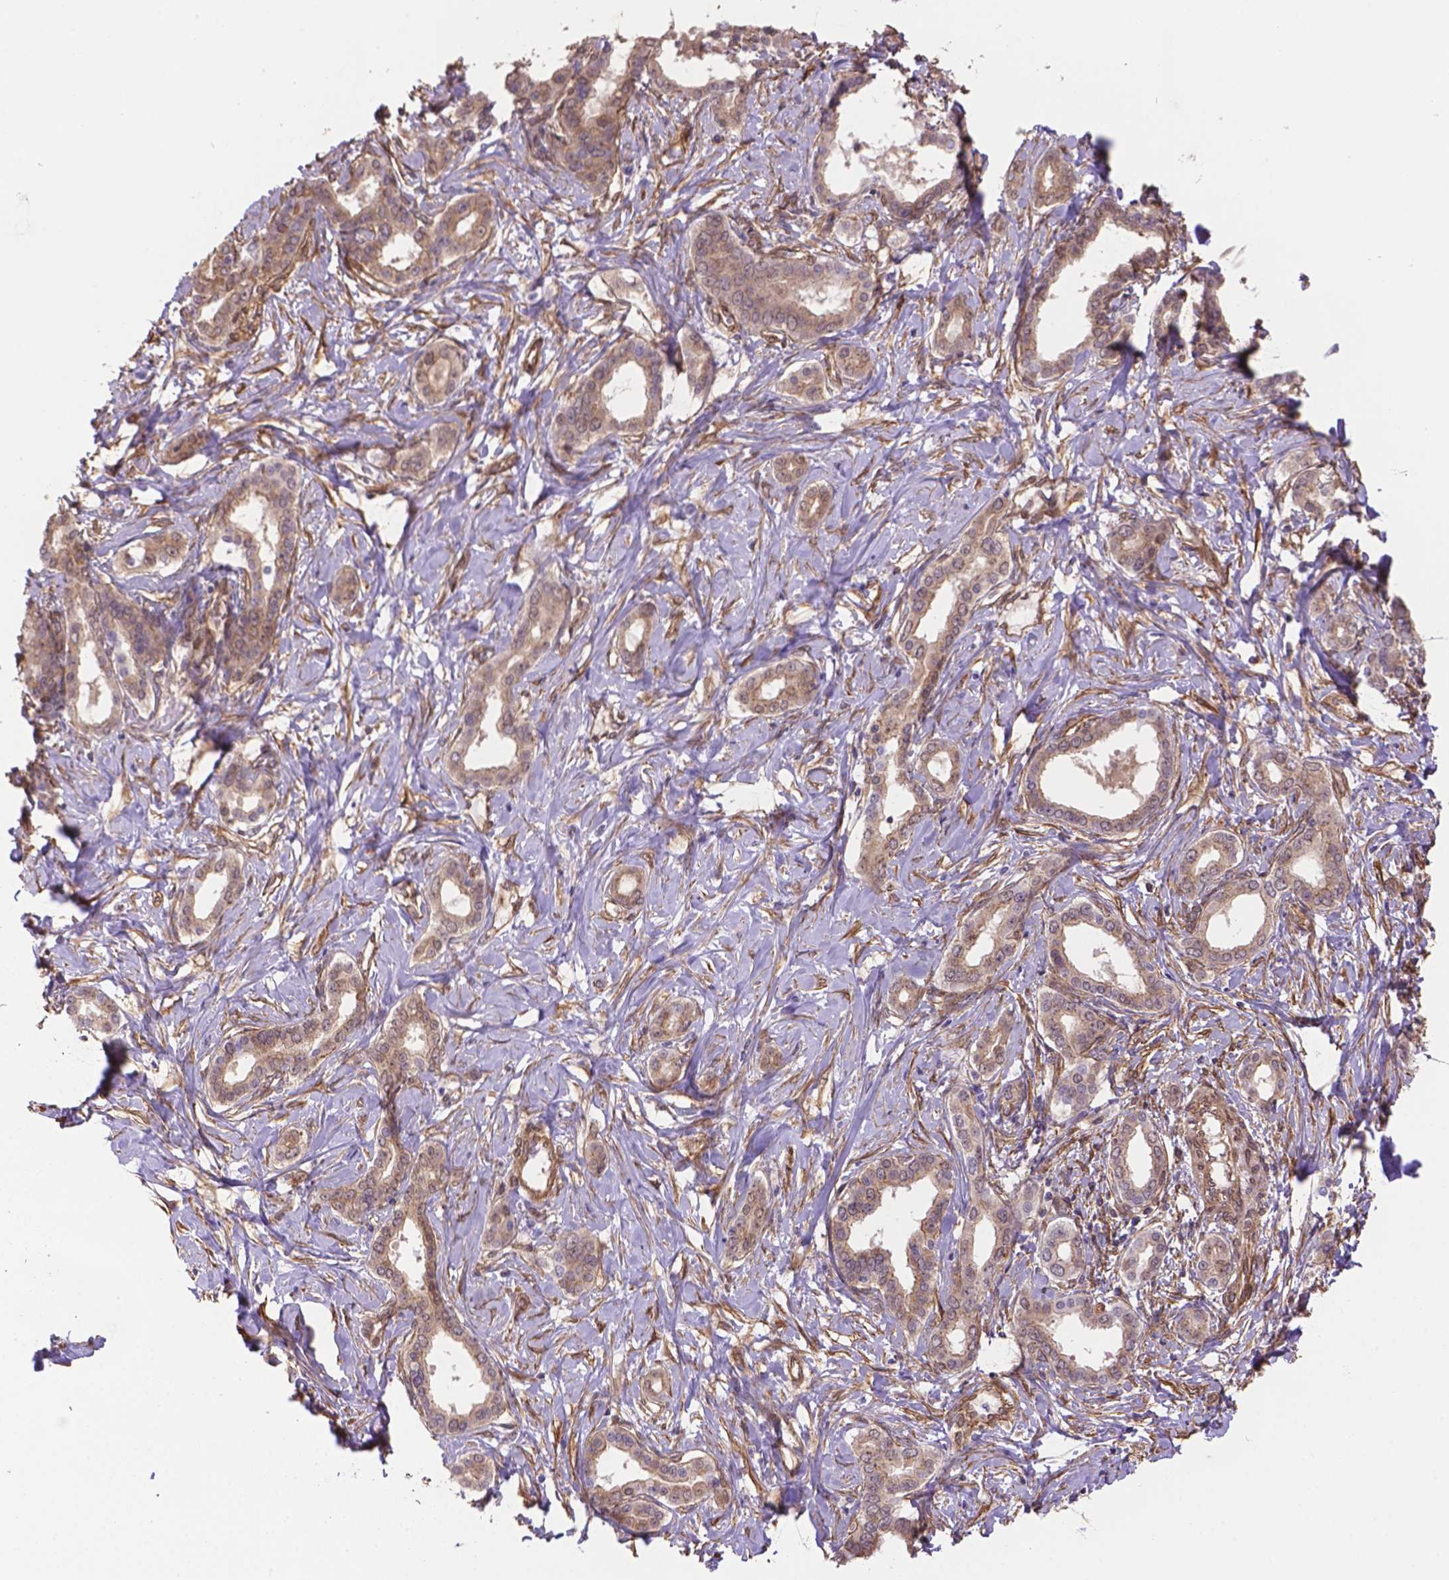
{"staining": {"intensity": "weak", "quantity": ">75%", "location": "cytoplasmic/membranous"}, "tissue": "liver cancer", "cell_type": "Tumor cells", "image_type": "cancer", "snomed": [{"axis": "morphology", "description": "Cholangiocarcinoma"}, {"axis": "topography", "description": "Liver"}], "caption": "Immunohistochemistry of liver cancer (cholangiocarcinoma) shows low levels of weak cytoplasmic/membranous positivity in approximately >75% of tumor cells.", "gene": "YAP1", "patient": {"sex": "female", "age": 47}}